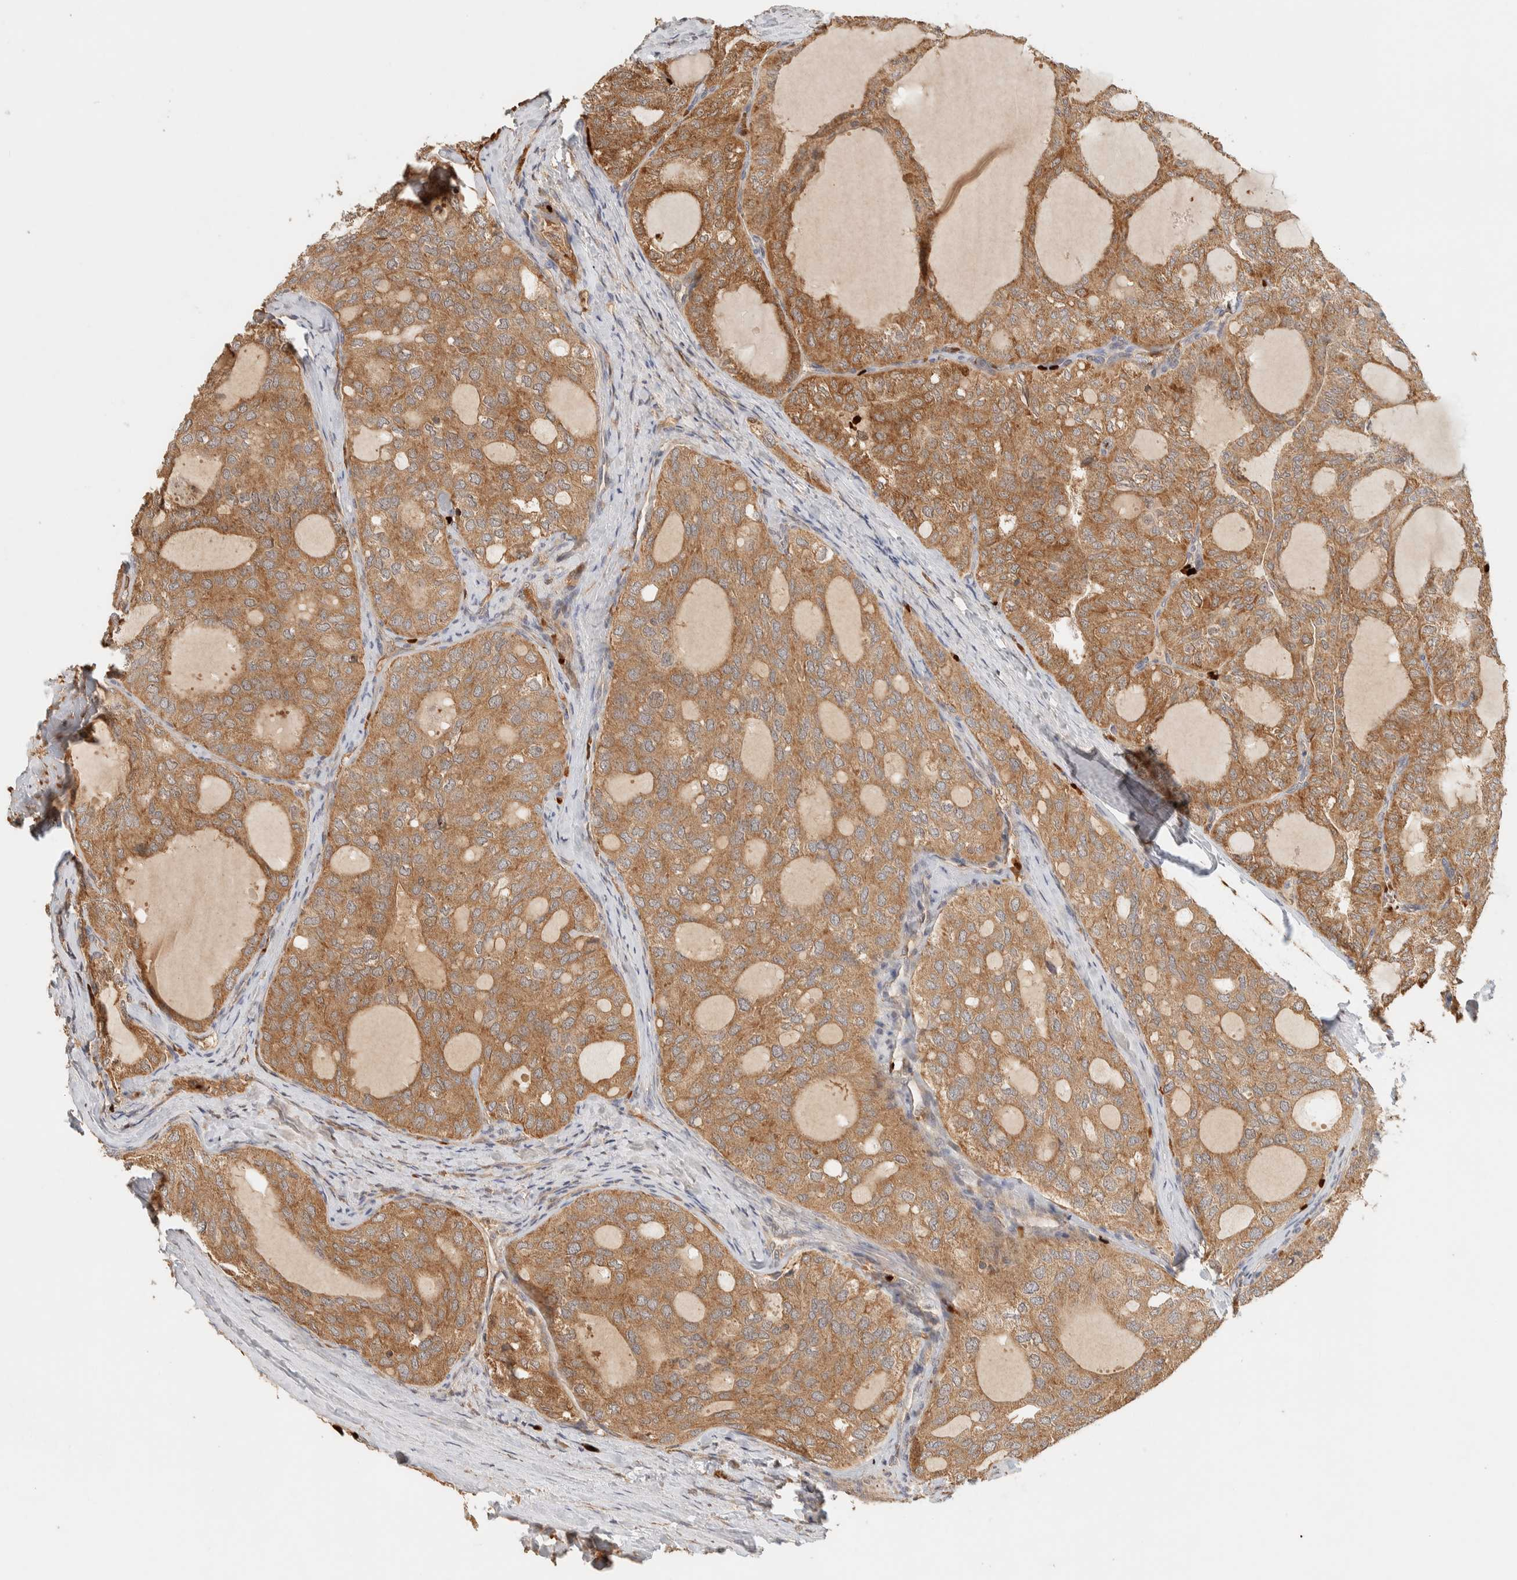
{"staining": {"intensity": "moderate", "quantity": ">75%", "location": "cytoplasmic/membranous"}, "tissue": "thyroid cancer", "cell_type": "Tumor cells", "image_type": "cancer", "snomed": [{"axis": "morphology", "description": "Follicular adenoma carcinoma, NOS"}, {"axis": "topography", "description": "Thyroid gland"}], "caption": "Immunohistochemical staining of human thyroid cancer (follicular adenoma carcinoma) shows moderate cytoplasmic/membranous protein staining in approximately >75% of tumor cells.", "gene": "TTI2", "patient": {"sex": "male", "age": 75}}